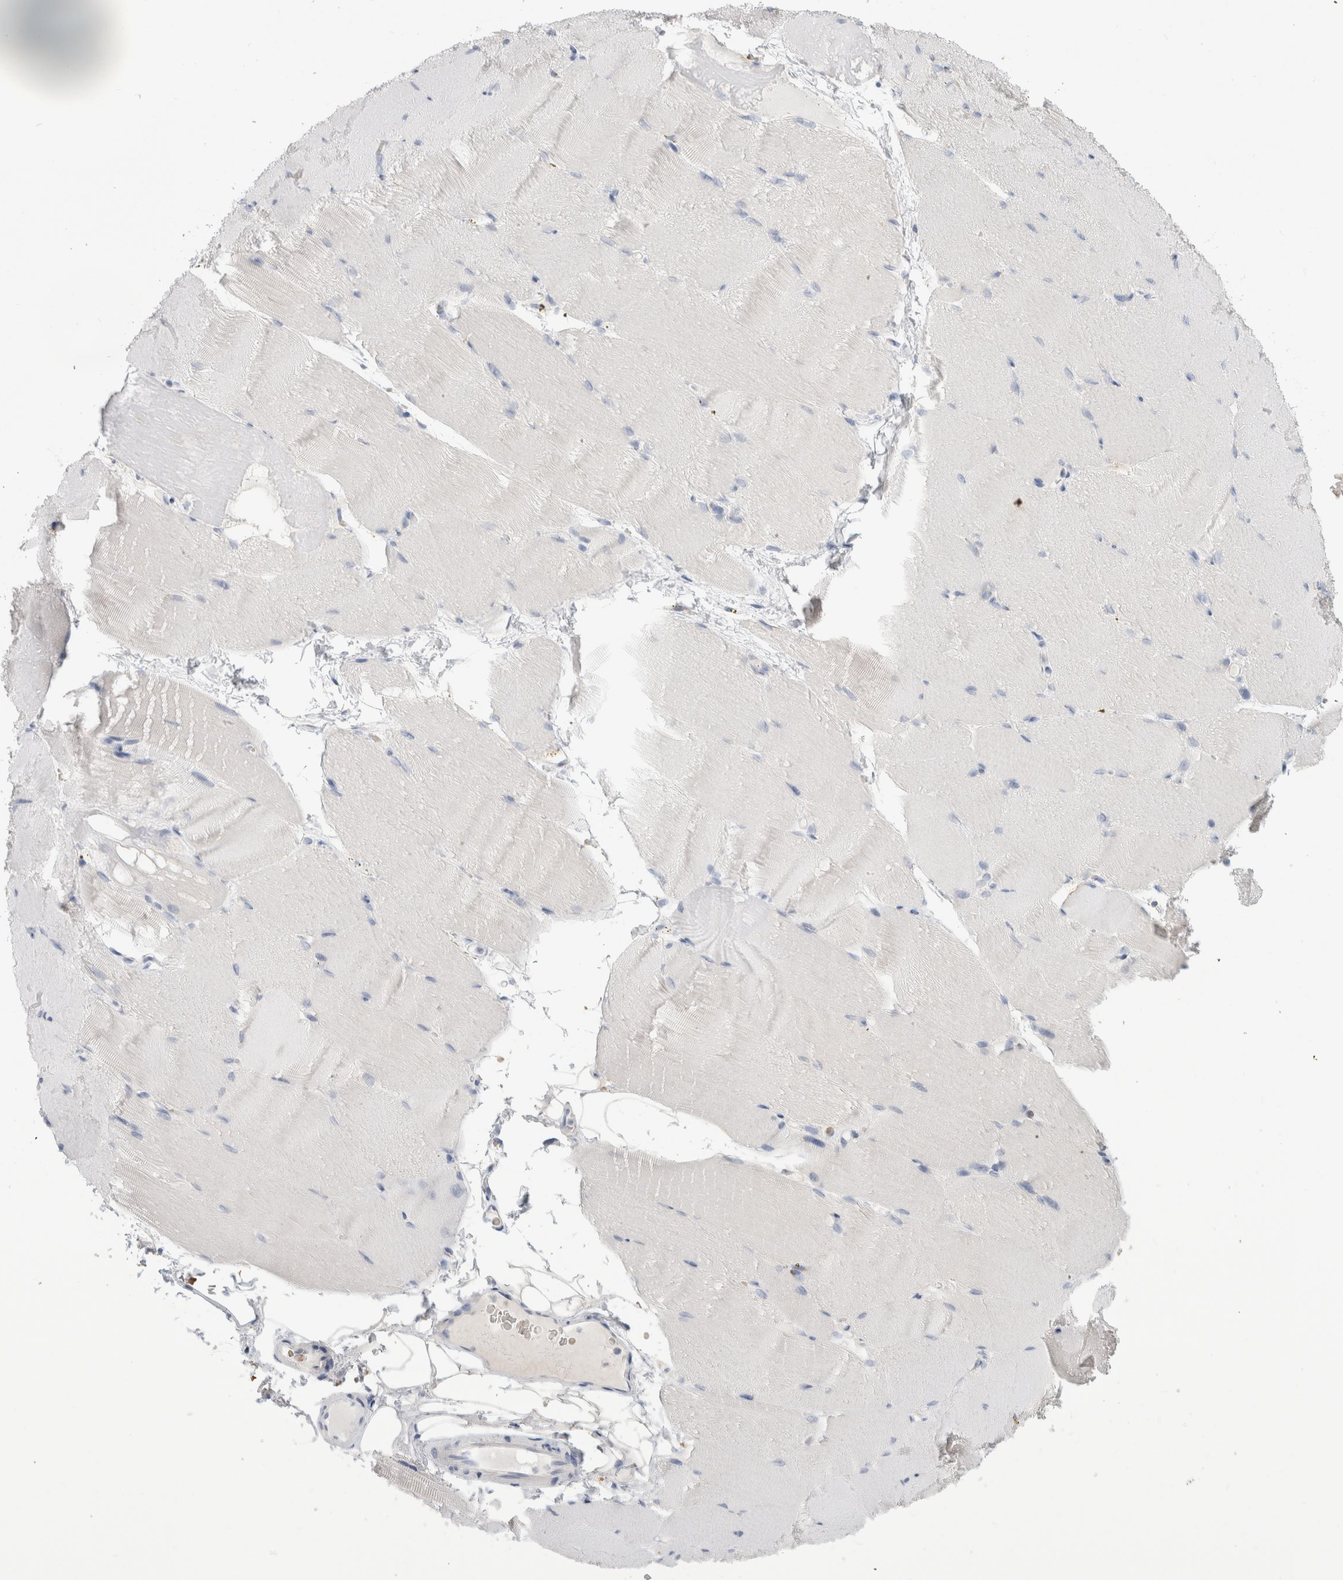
{"staining": {"intensity": "negative", "quantity": "none", "location": "none"}, "tissue": "skeletal muscle", "cell_type": "Myocytes", "image_type": "normal", "snomed": [{"axis": "morphology", "description": "Normal tissue, NOS"}, {"axis": "topography", "description": "Skeletal muscle"}, {"axis": "topography", "description": "Parathyroid gland"}], "caption": "This is an immunohistochemistry (IHC) photomicrograph of unremarkable human skeletal muscle. There is no staining in myocytes.", "gene": "CD38", "patient": {"sex": "female", "age": 37}}